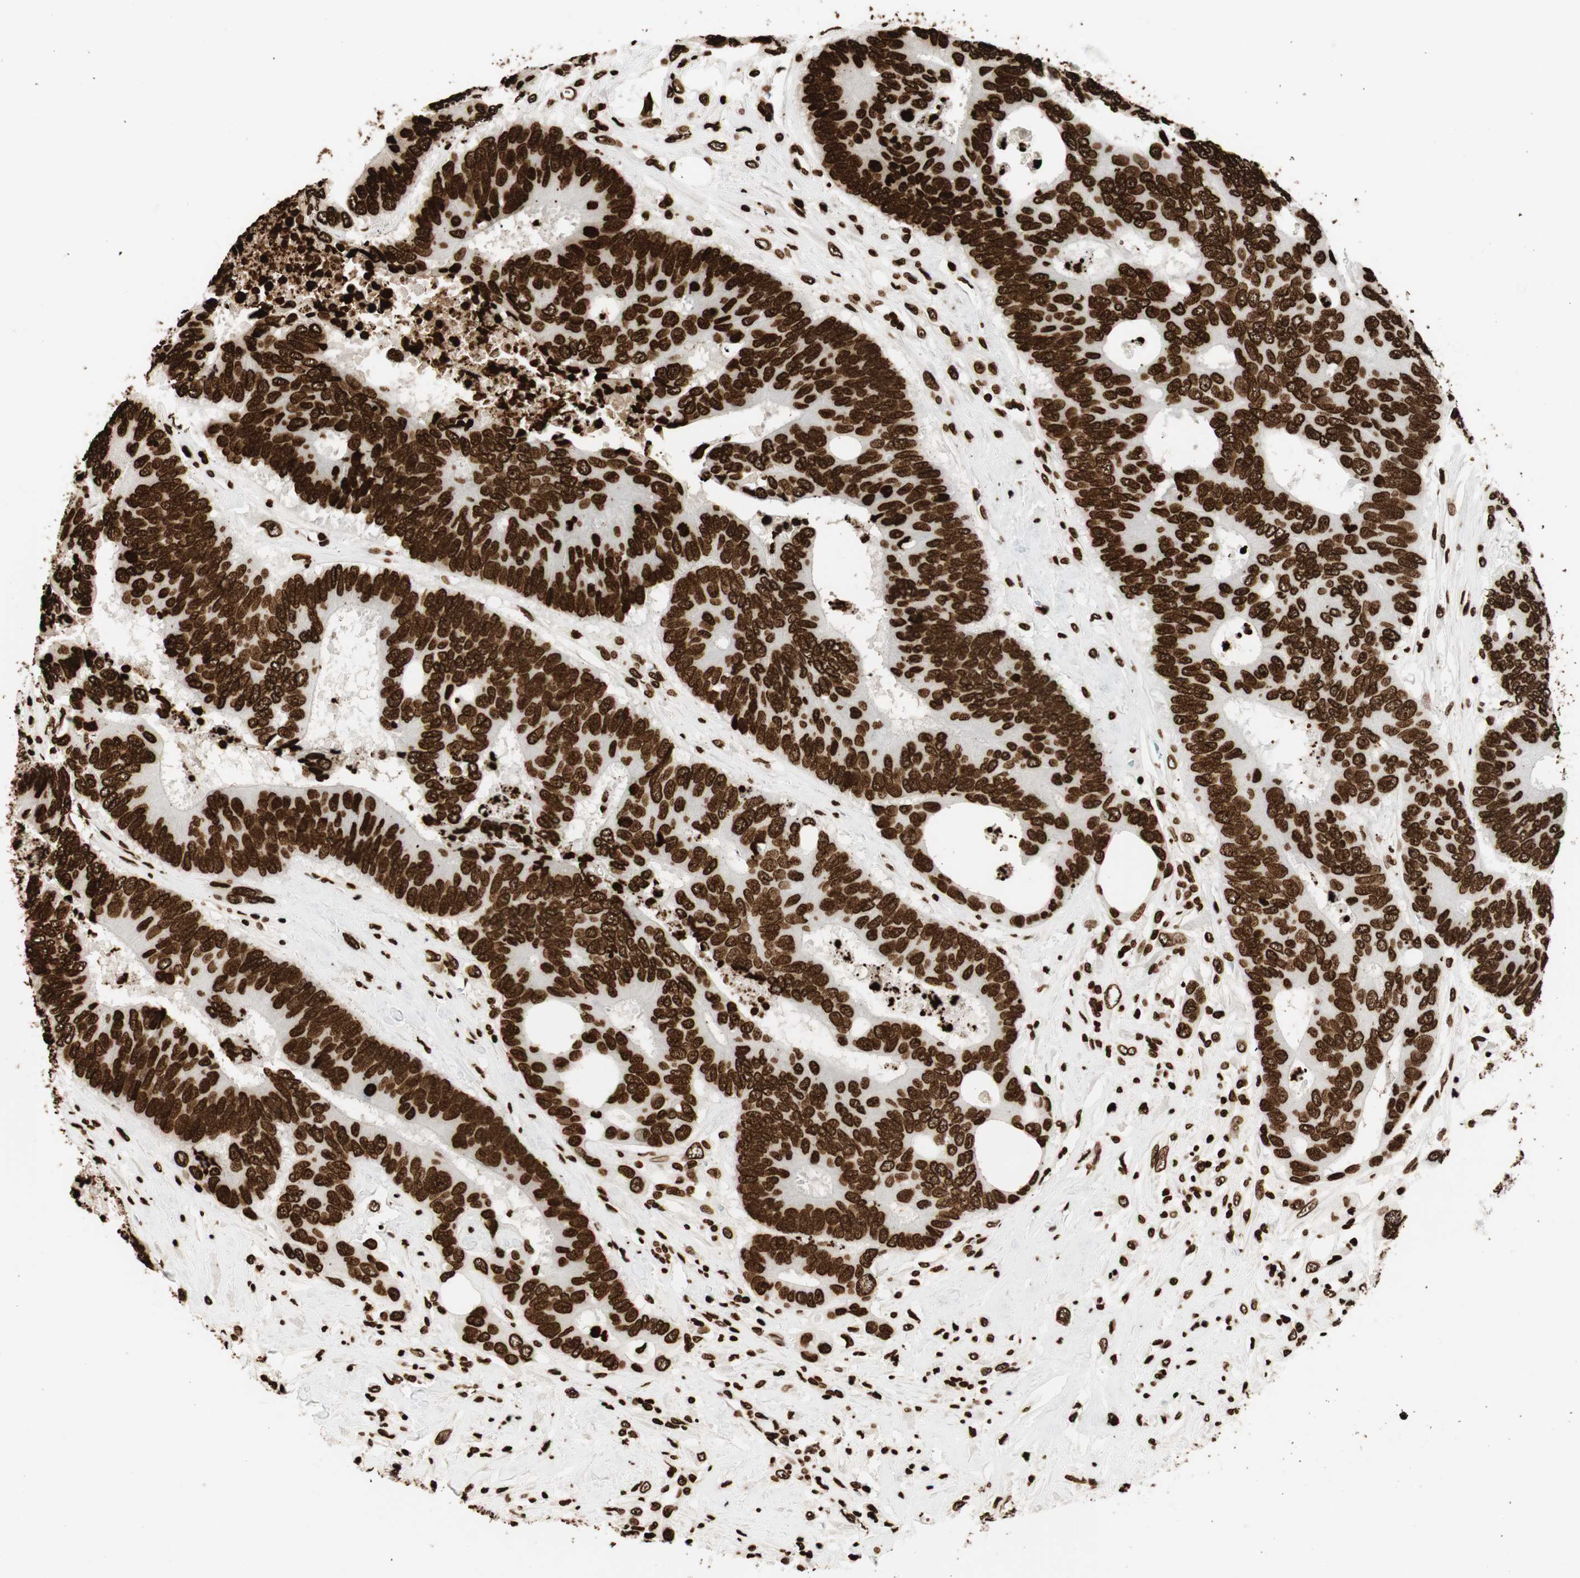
{"staining": {"intensity": "strong", "quantity": ">75%", "location": "nuclear"}, "tissue": "colorectal cancer", "cell_type": "Tumor cells", "image_type": "cancer", "snomed": [{"axis": "morphology", "description": "Adenocarcinoma, NOS"}, {"axis": "topography", "description": "Rectum"}], "caption": "Immunohistochemistry (DAB (3,3'-diaminobenzidine)) staining of colorectal adenocarcinoma exhibits strong nuclear protein positivity in approximately >75% of tumor cells.", "gene": "GLI2", "patient": {"sex": "male", "age": 55}}